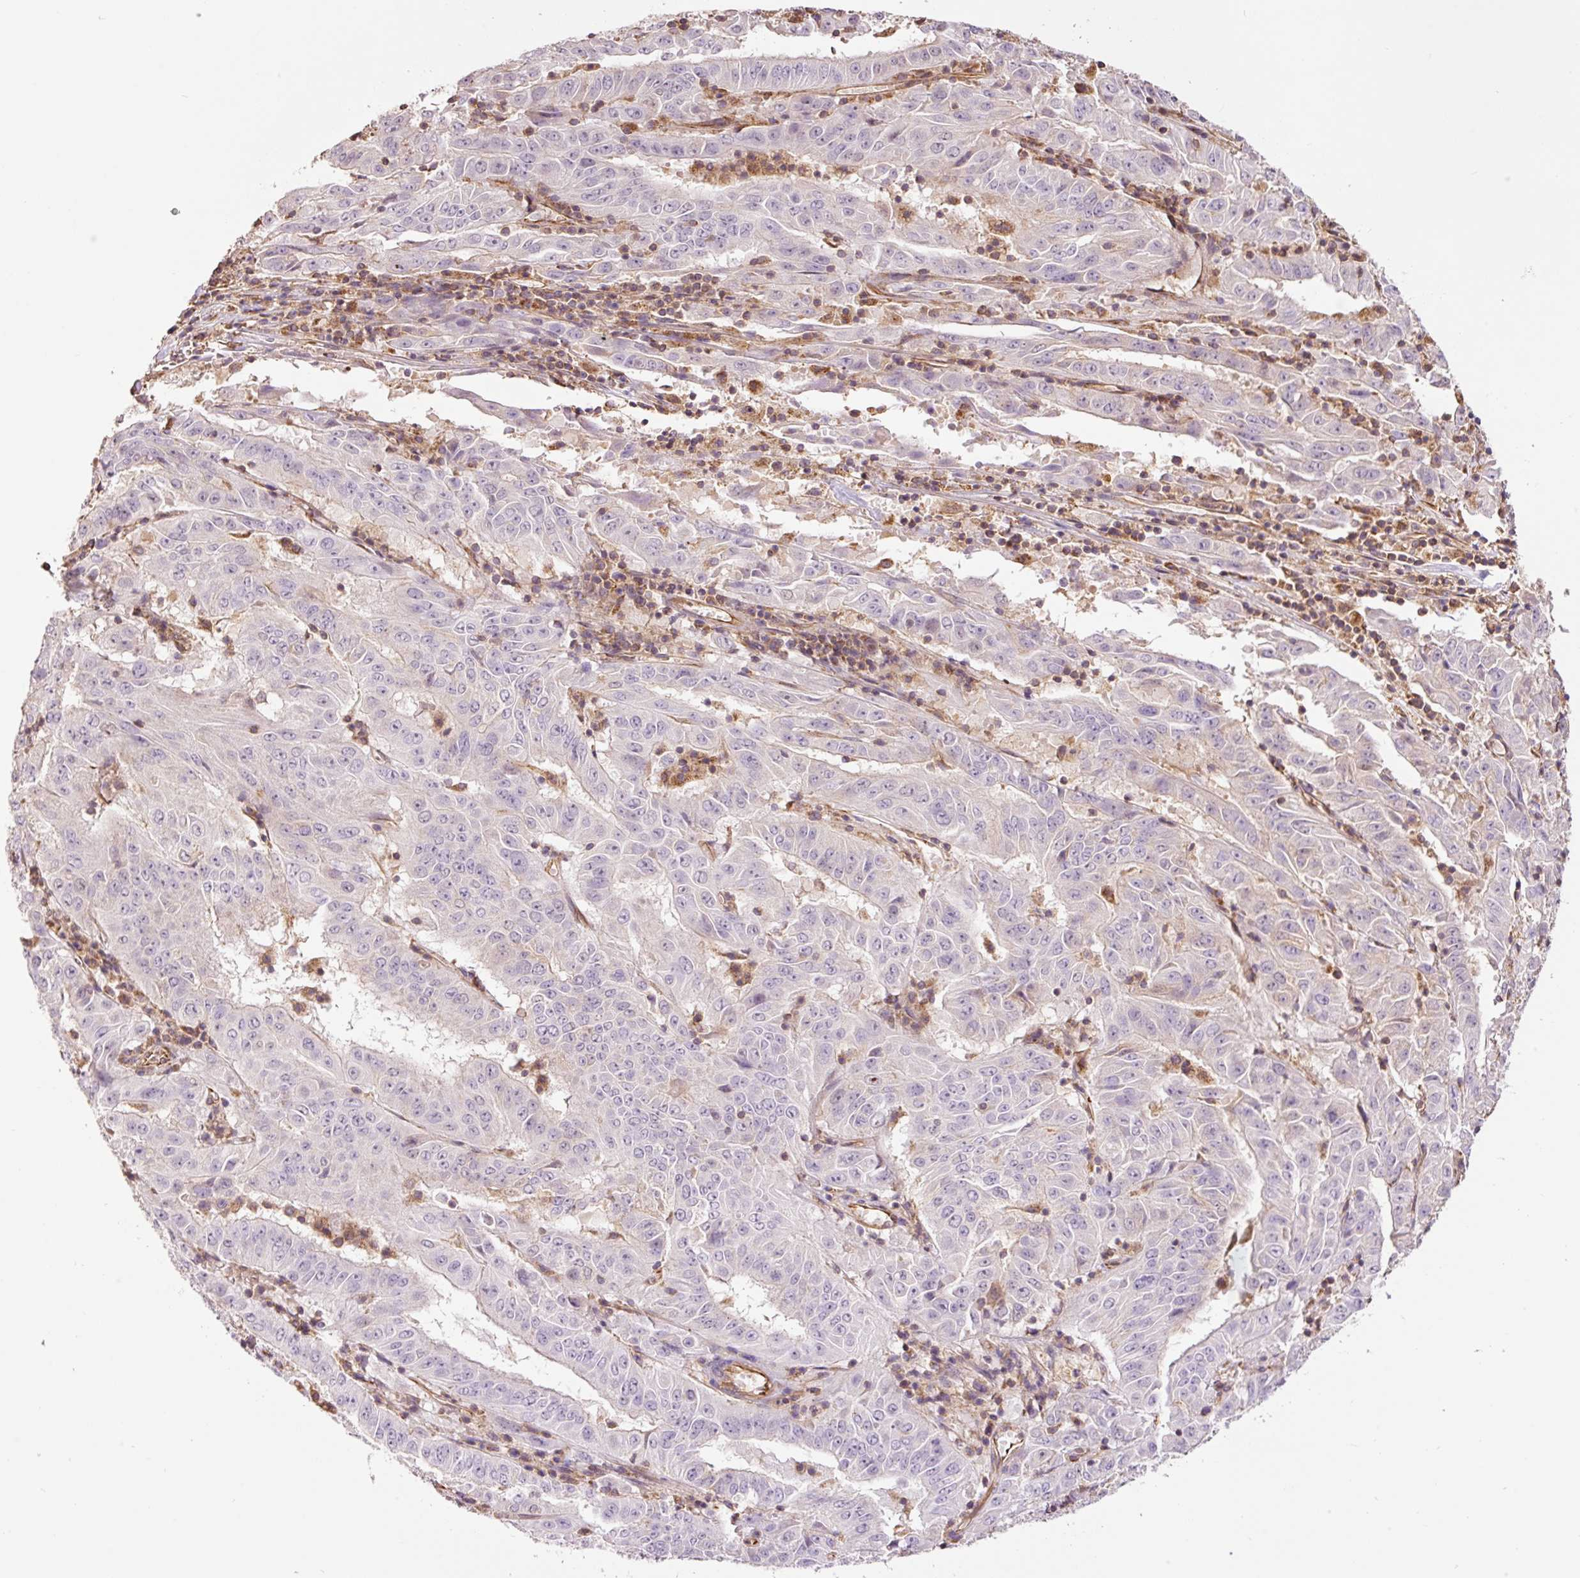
{"staining": {"intensity": "negative", "quantity": "none", "location": "none"}, "tissue": "pancreatic cancer", "cell_type": "Tumor cells", "image_type": "cancer", "snomed": [{"axis": "morphology", "description": "Adenocarcinoma, NOS"}, {"axis": "topography", "description": "Pancreas"}], "caption": "Pancreatic cancer (adenocarcinoma) stained for a protein using IHC displays no staining tumor cells.", "gene": "PCK2", "patient": {"sex": "male", "age": 63}}